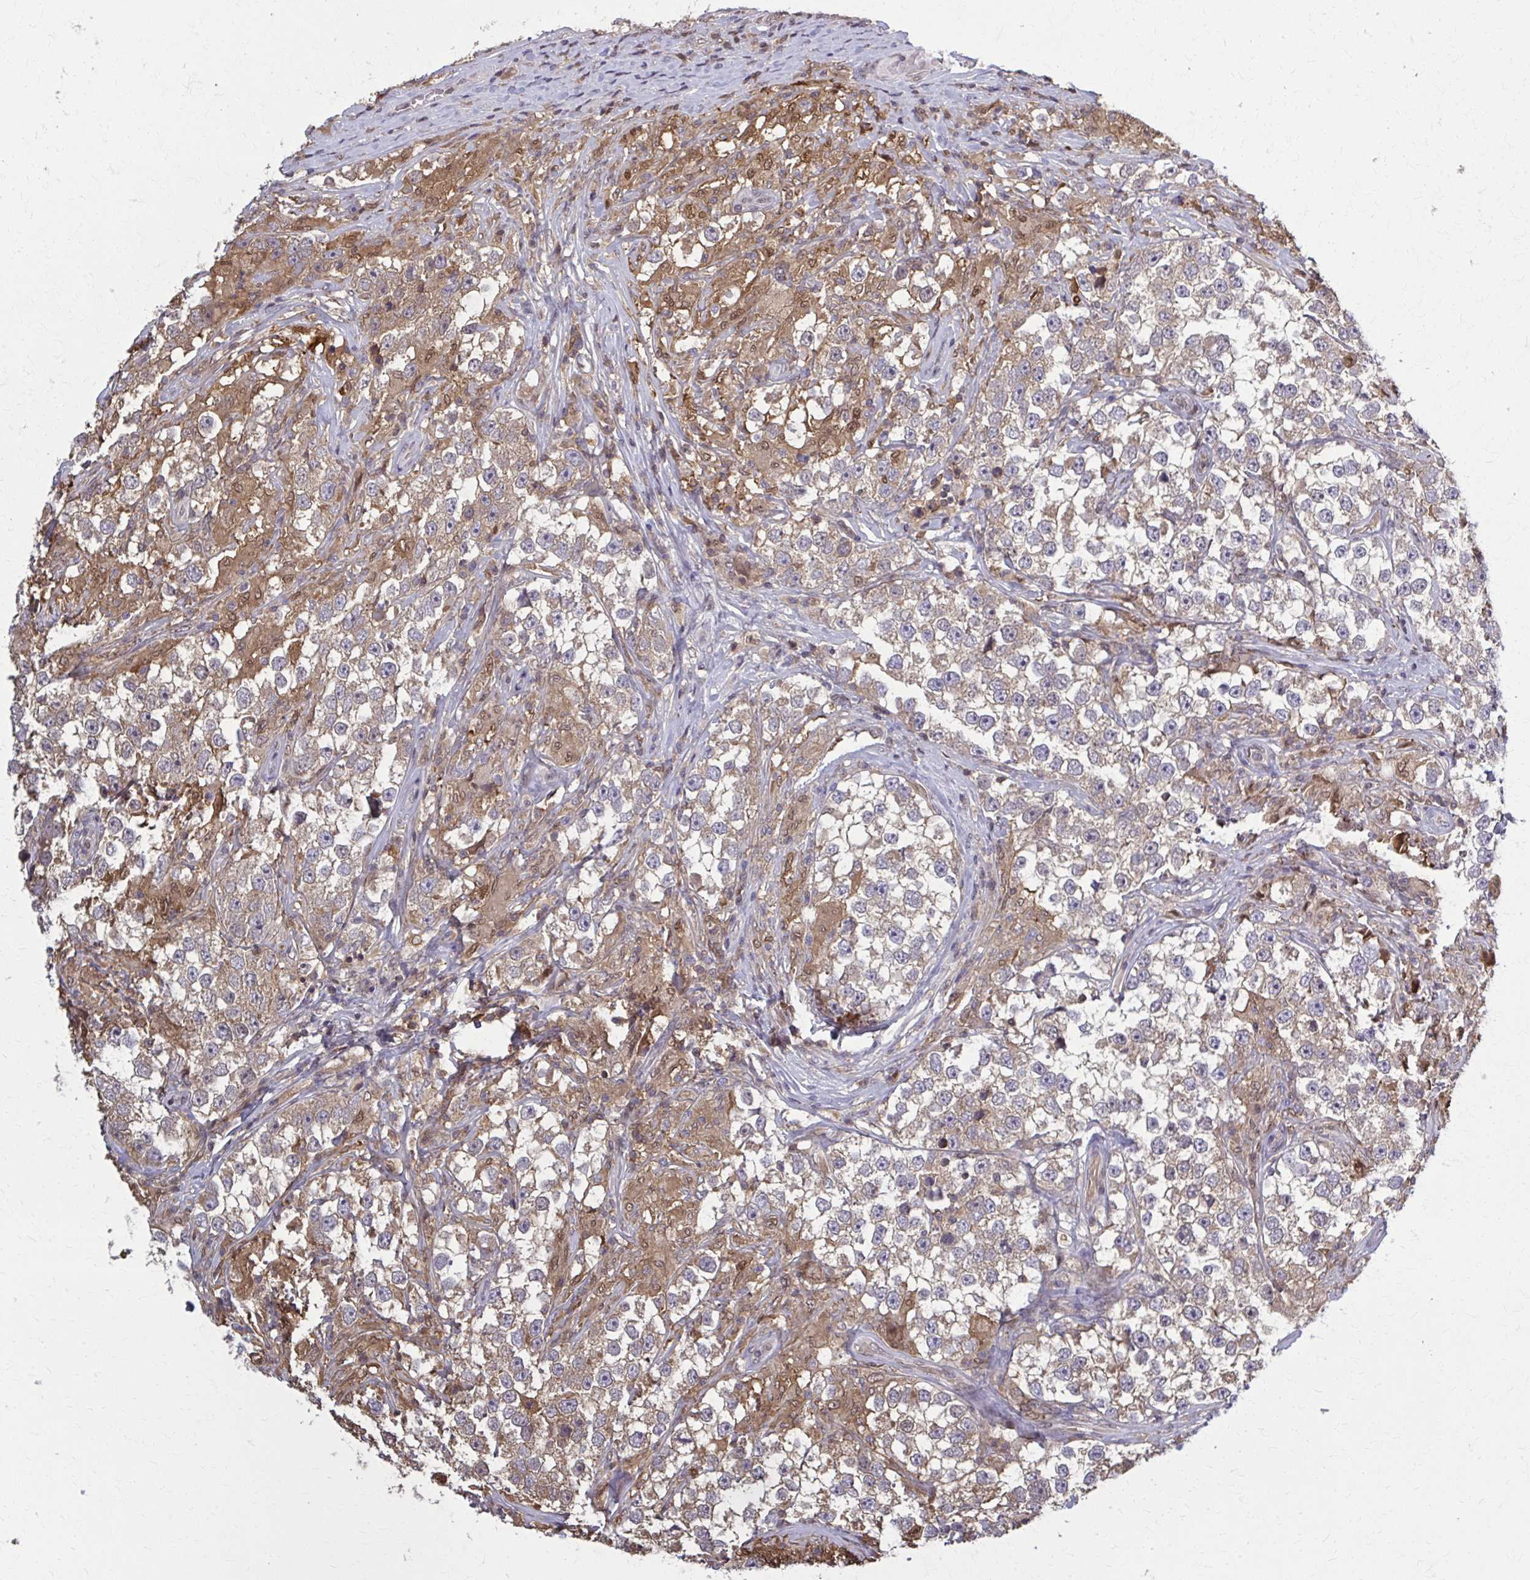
{"staining": {"intensity": "weak", "quantity": "25%-75%", "location": "cytoplasmic/membranous"}, "tissue": "testis cancer", "cell_type": "Tumor cells", "image_type": "cancer", "snomed": [{"axis": "morphology", "description": "Seminoma, NOS"}, {"axis": "topography", "description": "Testis"}], "caption": "High-magnification brightfield microscopy of testis cancer (seminoma) stained with DAB (brown) and counterstained with hematoxylin (blue). tumor cells exhibit weak cytoplasmic/membranous expression is present in approximately25%-75% of cells.", "gene": "MDH1", "patient": {"sex": "male", "age": 46}}